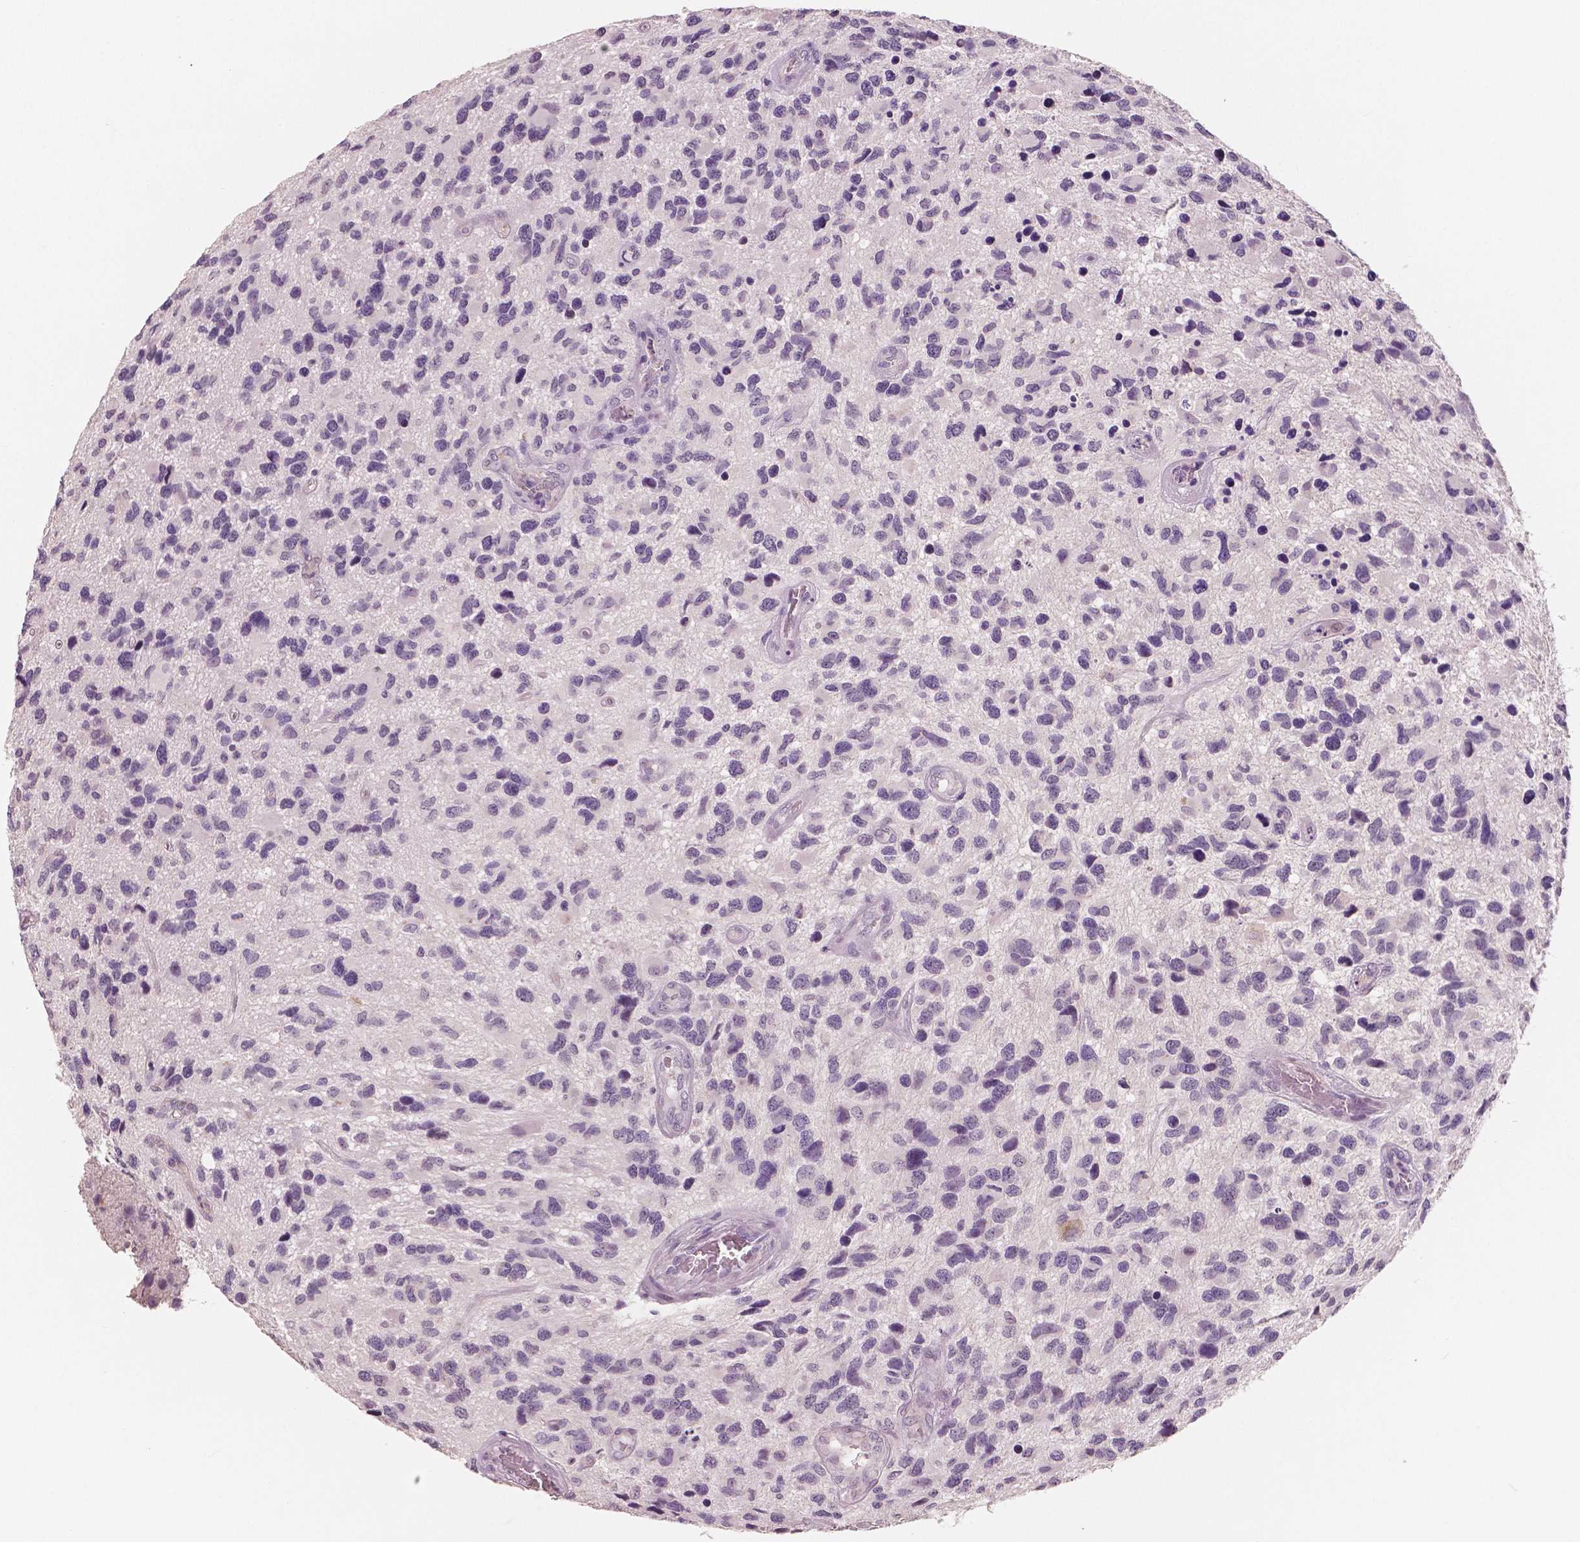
{"staining": {"intensity": "negative", "quantity": "none", "location": "none"}, "tissue": "glioma", "cell_type": "Tumor cells", "image_type": "cancer", "snomed": [{"axis": "morphology", "description": "Glioma, malignant, NOS"}, {"axis": "morphology", "description": "Glioma, malignant, High grade"}, {"axis": "topography", "description": "Brain"}], "caption": "The micrograph reveals no staining of tumor cells in malignant high-grade glioma.", "gene": "KIT", "patient": {"sex": "female", "age": 71}}